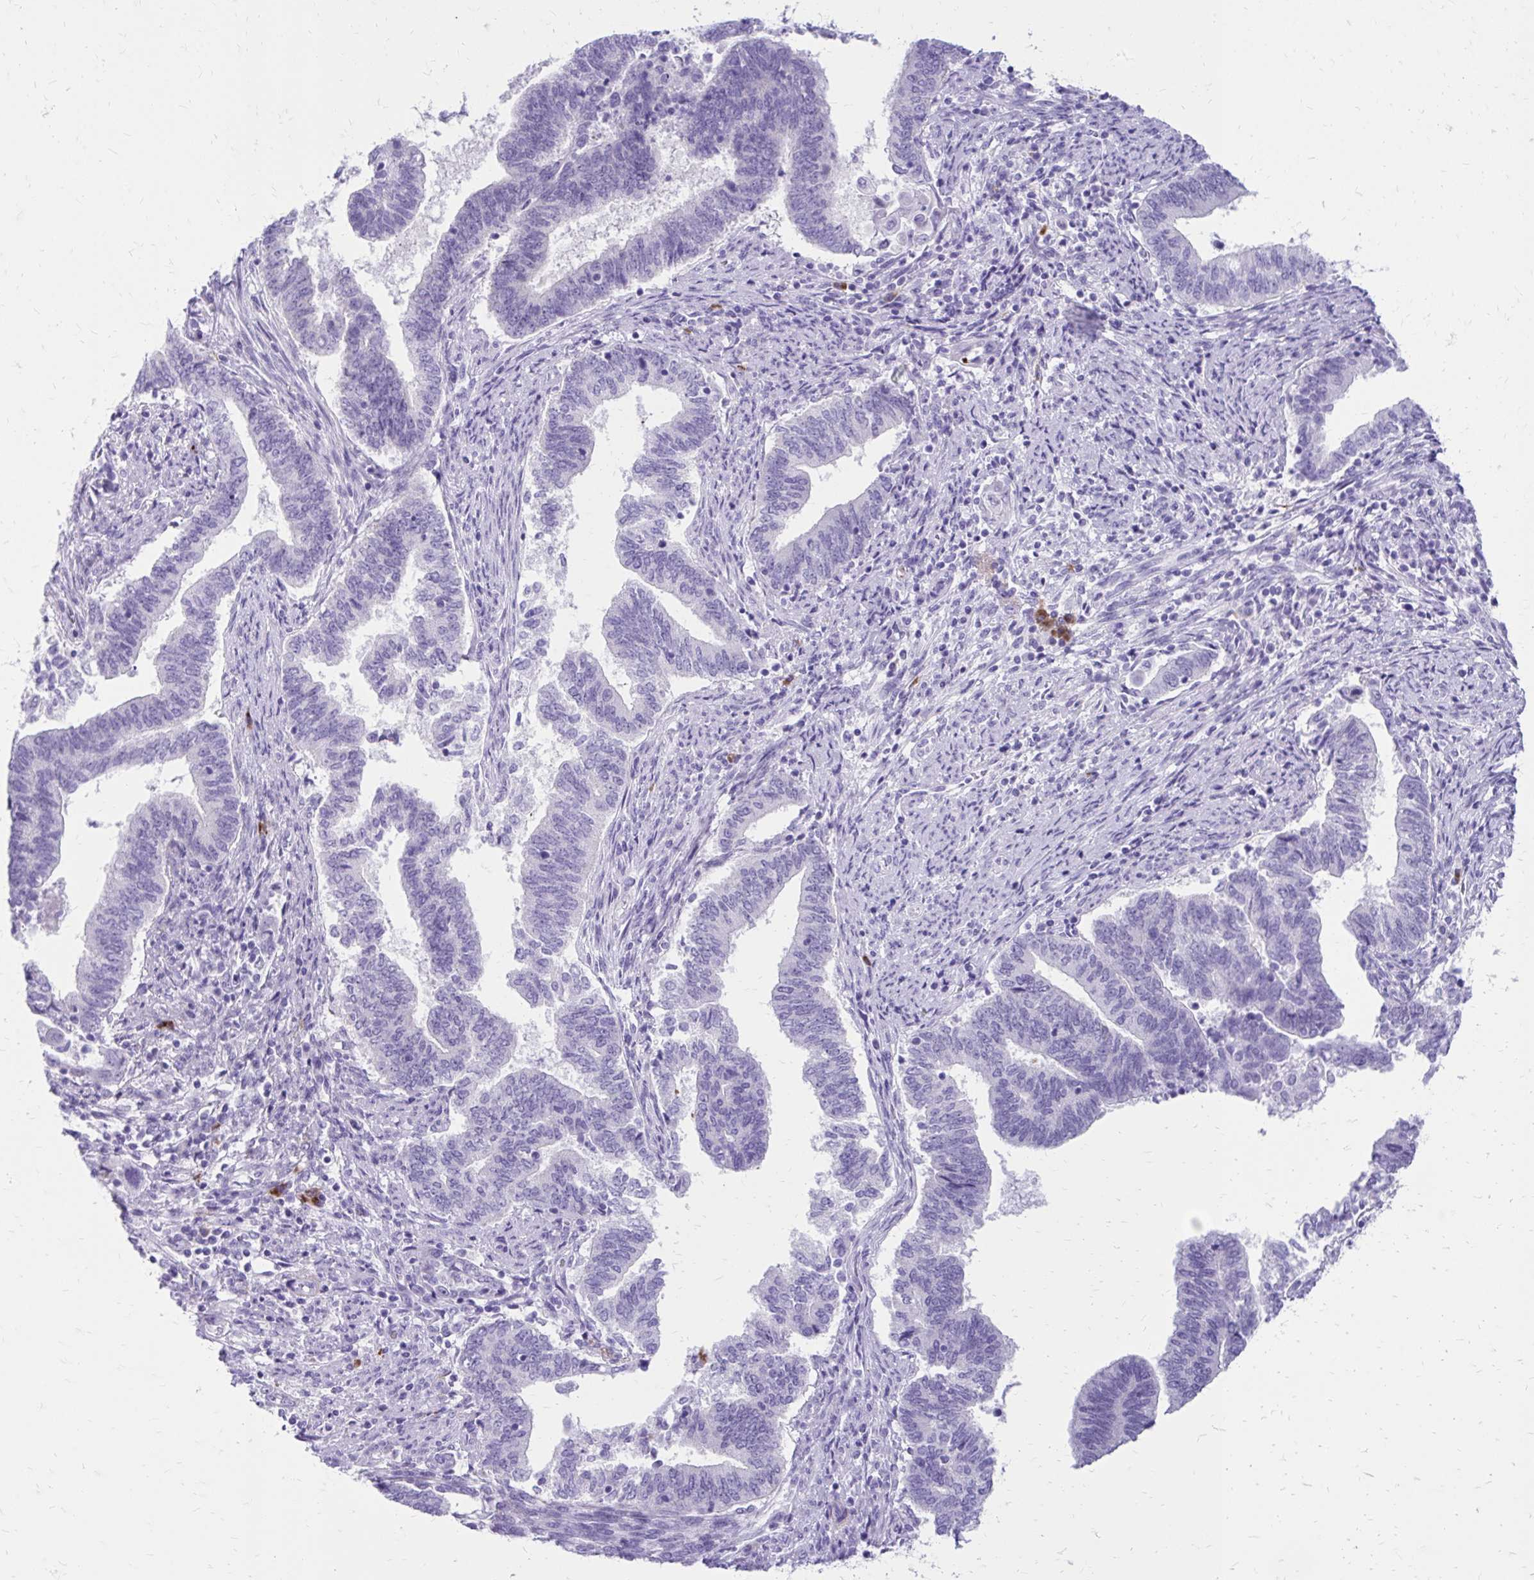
{"staining": {"intensity": "negative", "quantity": "none", "location": "none"}, "tissue": "endometrial cancer", "cell_type": "Tumor cells", "image_type": "cancer", "snomed": [{"axis": "morphology", "description": "Adenocarcinoma, NOS"}, {"axis": "topography", "description": "Endometrium"}], "caption": "Immunohistochemistry histopathology image of endometrial cancer stained for a protein (brown), which exhibits no staining in tumor cells.", "gene": "SATL1", "patient": {"sex": "female", "age": 65}}